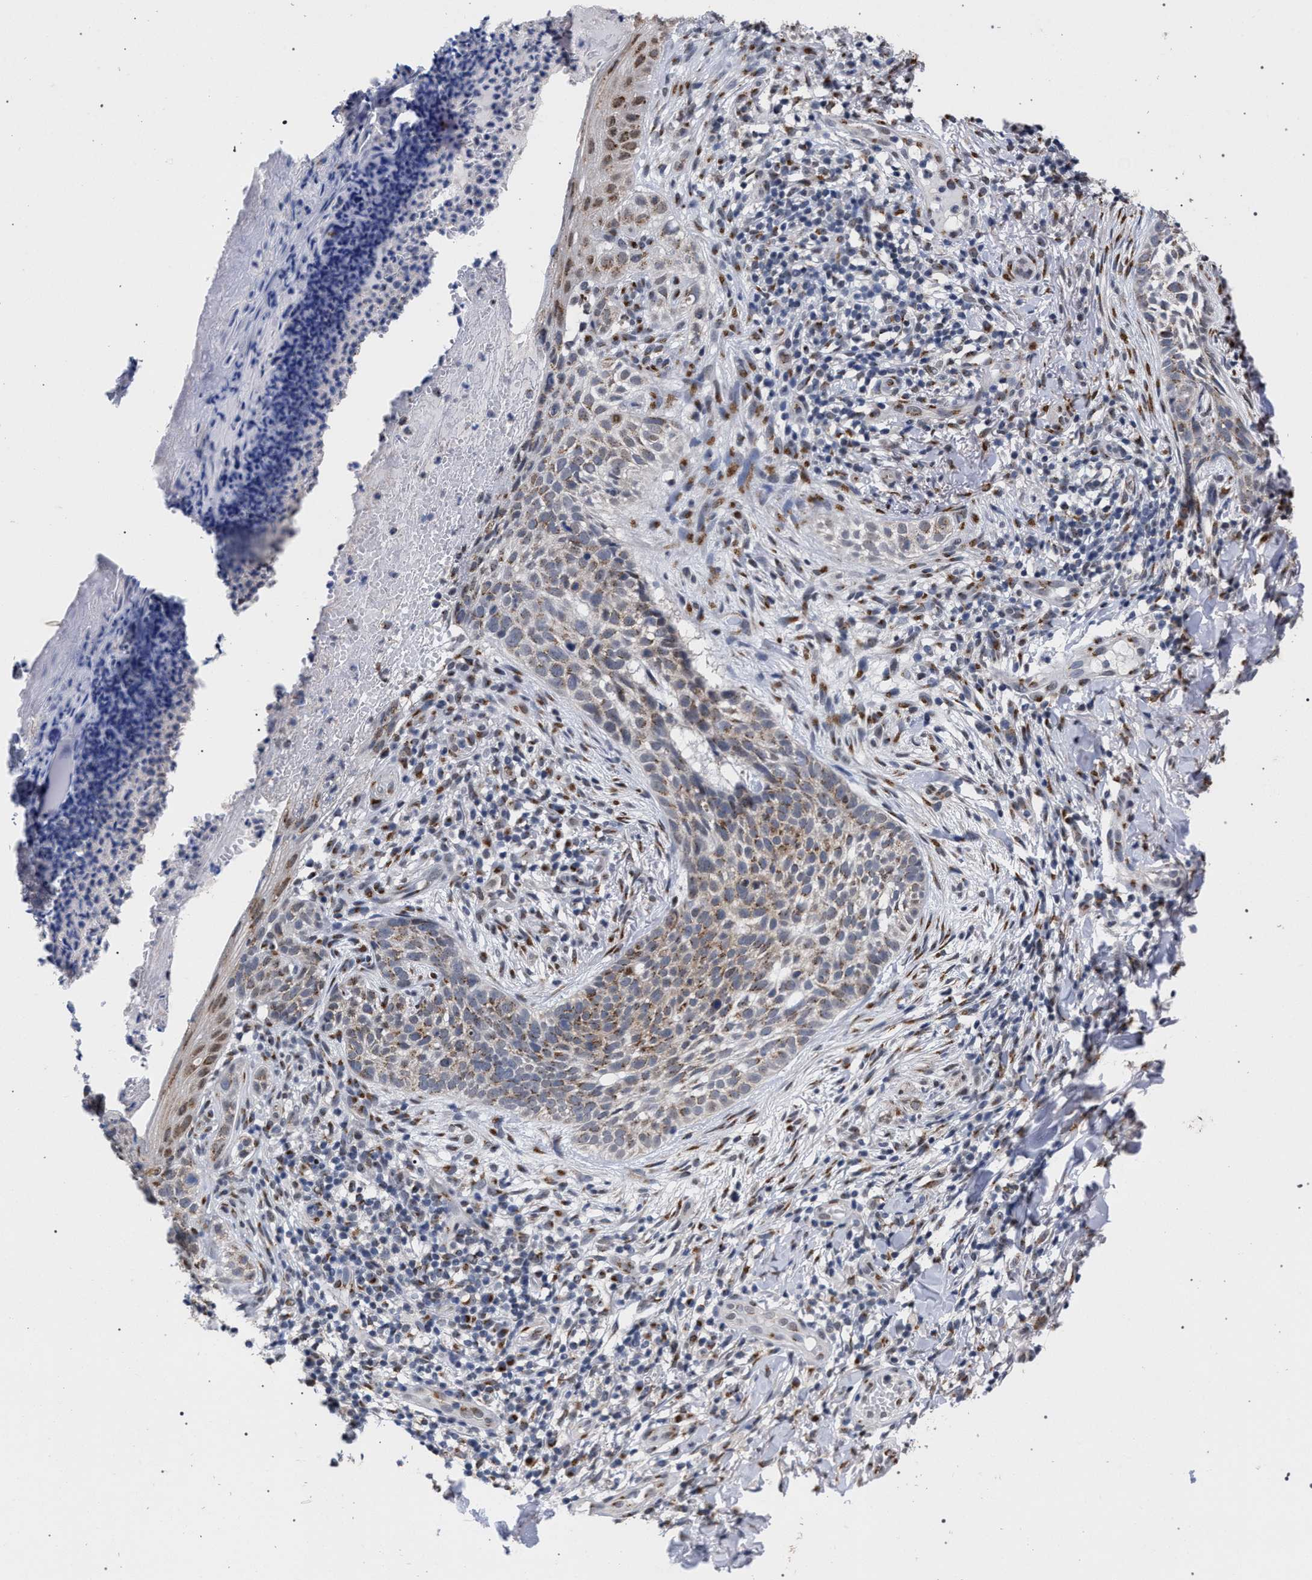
{"staining": {"intensity": "moderate", "quantity": ">75%", "location": "cytoplasmic/membranous"}, "tissue": "skin cancer", "cell_type": "Tumor cells", "image_type": "cancer", "snomed": [{"axis": "morphology", "description": "Normal tissue, NOS"}, {"axis": "morphology", "description": "Basal cell carcinoma"}, {"axis": "topography", "description": "Skin"}], "caption": "A high-resolution micrograph shows immunohistochemistry staining of skin cancer, which exhibits moderate cytoplasmic/membranous staining in approximately >75% of tumor cells.", "gene": "GOLGA2", "patient": {"sex": "male", "age": 67}}